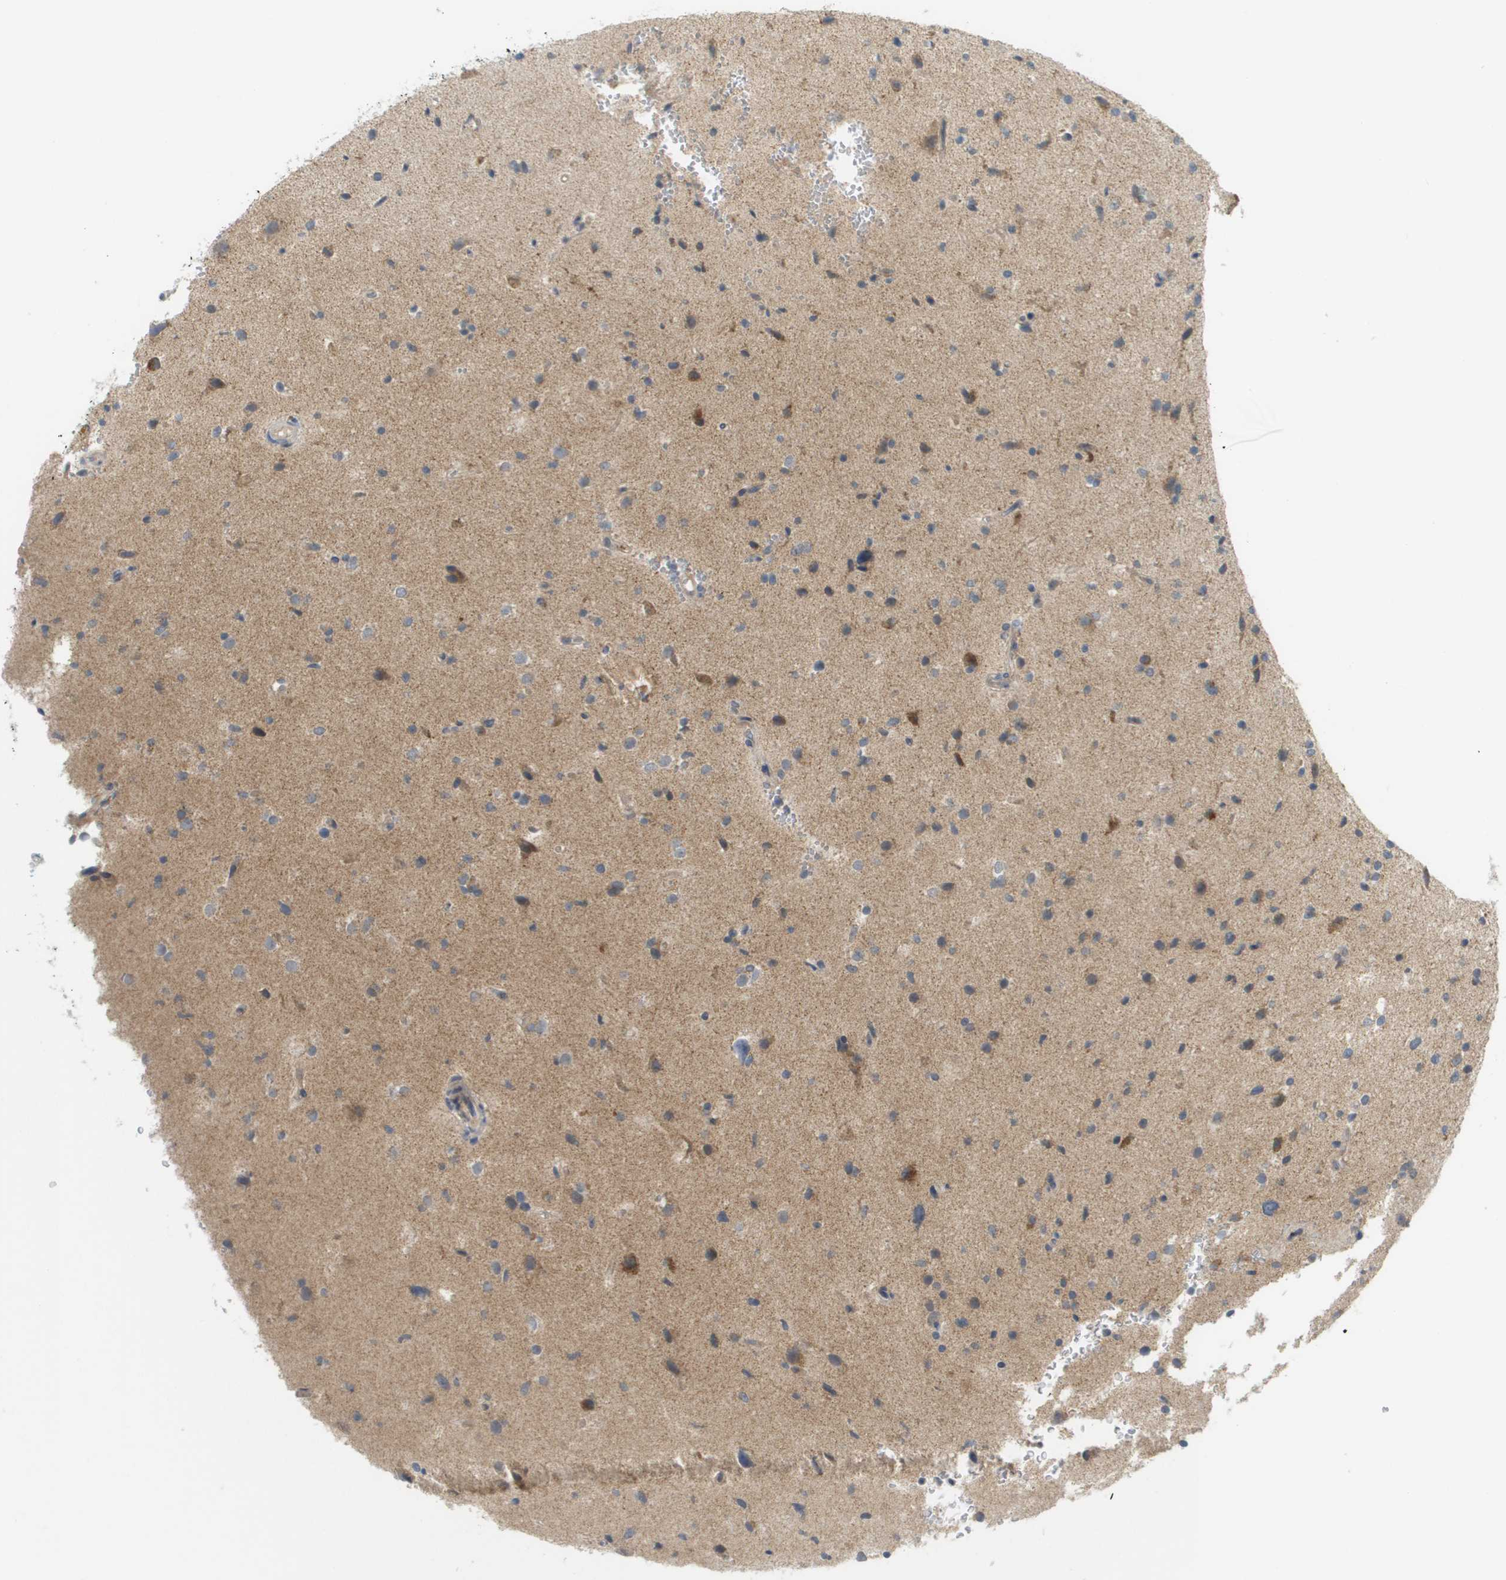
{"staining": {"intensity": "moderate", "quantity": "<25%", "location": "cytoplasmic/membranous"}, "tissue": "glioma", "cell_type": "Tumor cells", "image_type": "cancer", "snomed": [{"axis": "morphology", "description": "Glioma, malignant, High grade"}, {"axis": "topography", "description": "Brain"}], "caption": "Protein analysis of glioma tissue shows moderate cytoplasmic/membranous positivity in approximately <25% of tumor cells.", "gene": "PROC", "patient": {"sex": "male", "age": 33}}